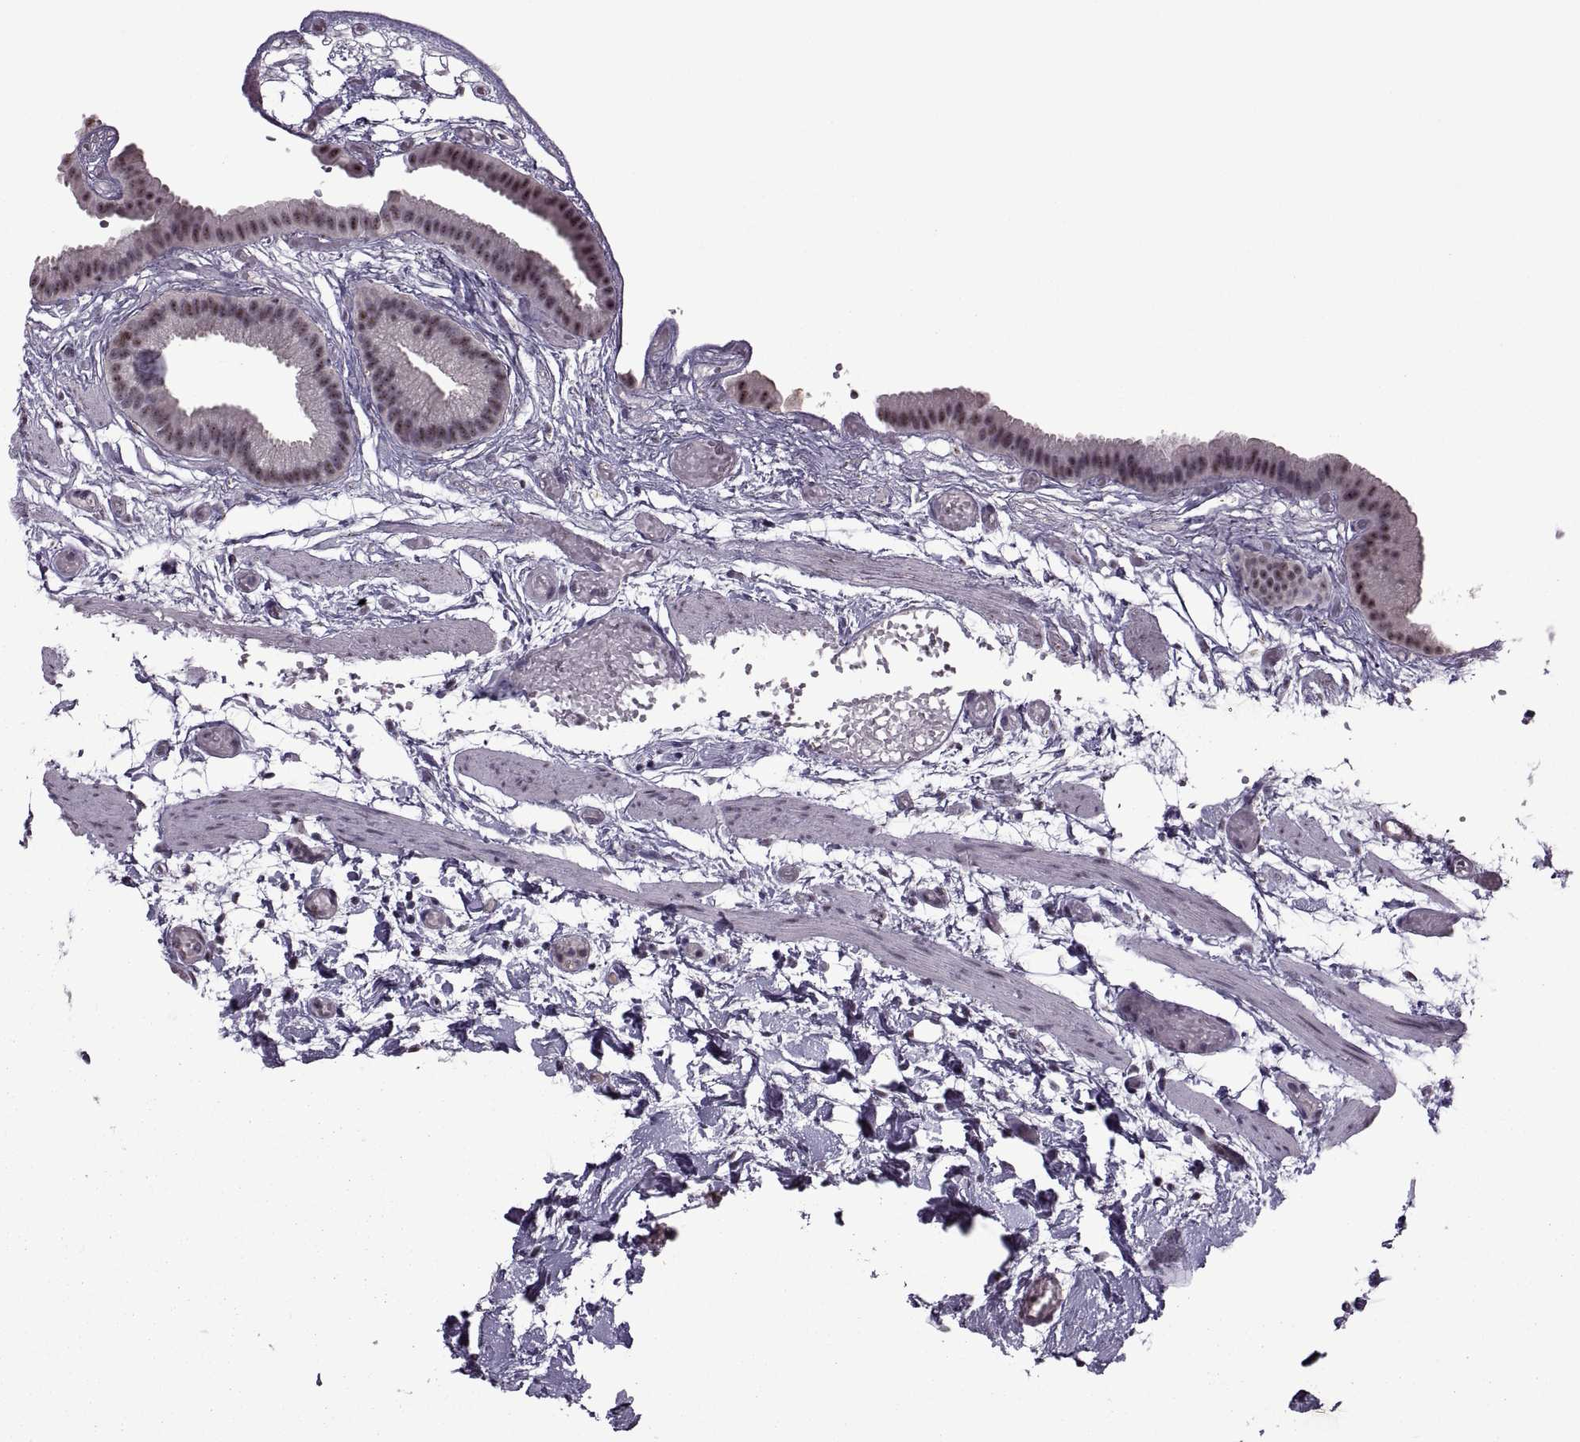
{"staining": {"intensity": "moderate", "quantity": "25%-75%", "location": "nuclear"}, "tissue": "gallbladder", "cell_type": "Glandular cells", "image_type": "normal", "snomed": [{"axis": "morphology", "description": "Normal tissue, NOS"}, {"axis": "topography", "description": "Gallbladder"}], "caption": "High-power microscopy captured an IHC micrograph of unremarkable gallbladder, revealing moderate nuclear positivity in approximately 25%-75% of glandular cells.", "gene": "MAGEA4", "patient": {"sex": "female", "age": 45}}